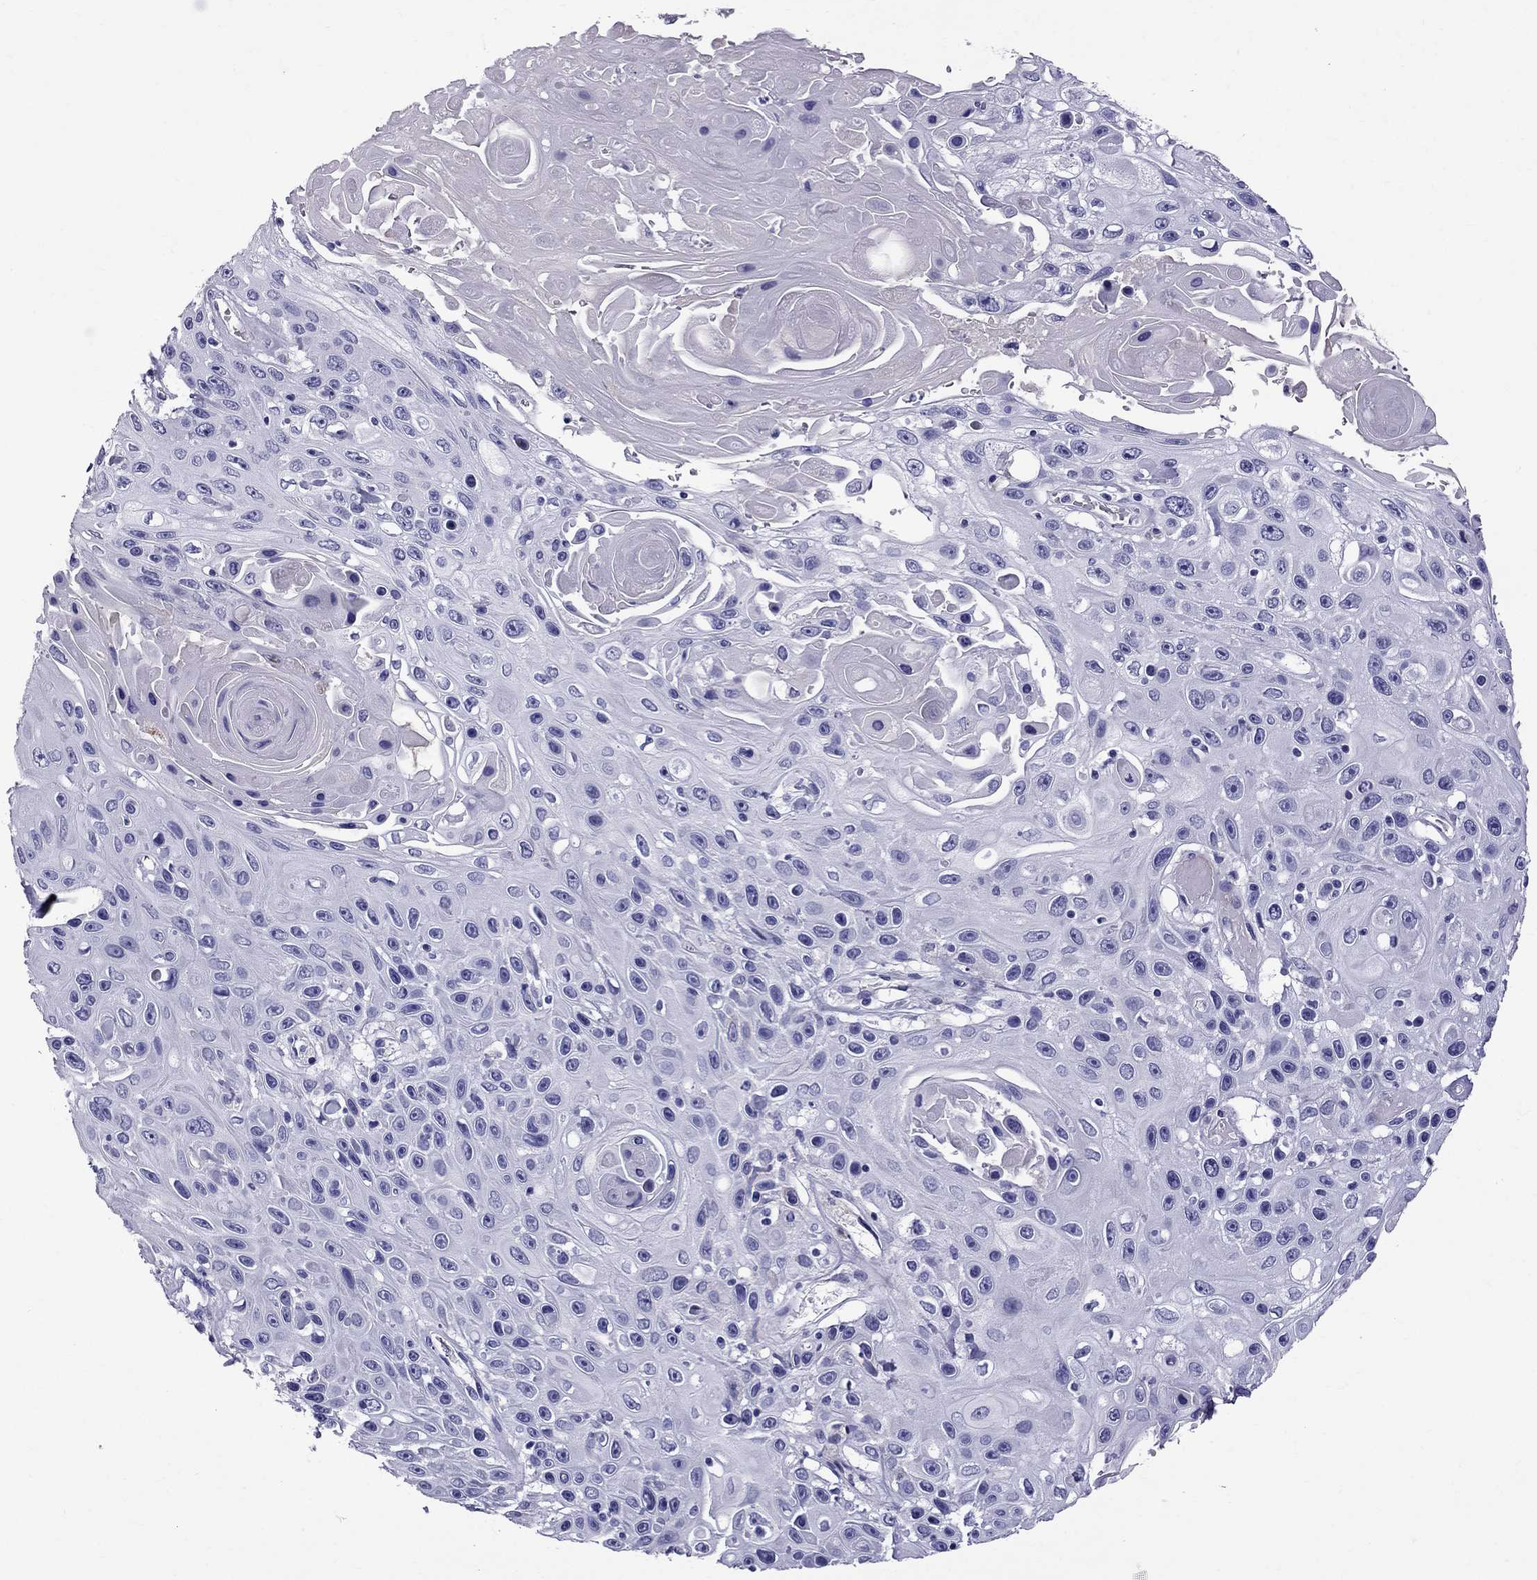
{"staining": {"intensity": "negative", "quantity": "none", "location": "none"}, "tissue": "skin cancer", "cell_type": "Tumor cells", "image_type": "cancer", "snomed": [{"axis": "morphology", "description": "Squamous cell carcinoma, NOS"}, {"axis": "topography", "description": "Skin"}], "caption": "IHC micrograph of neoplastic tissue: human squamous cell carcinoma (skin) stained with DAB reveals no significant protein expression in tumor cells.", "gene": "SCART1", "patient": {"sex": "male", "age": 82}}